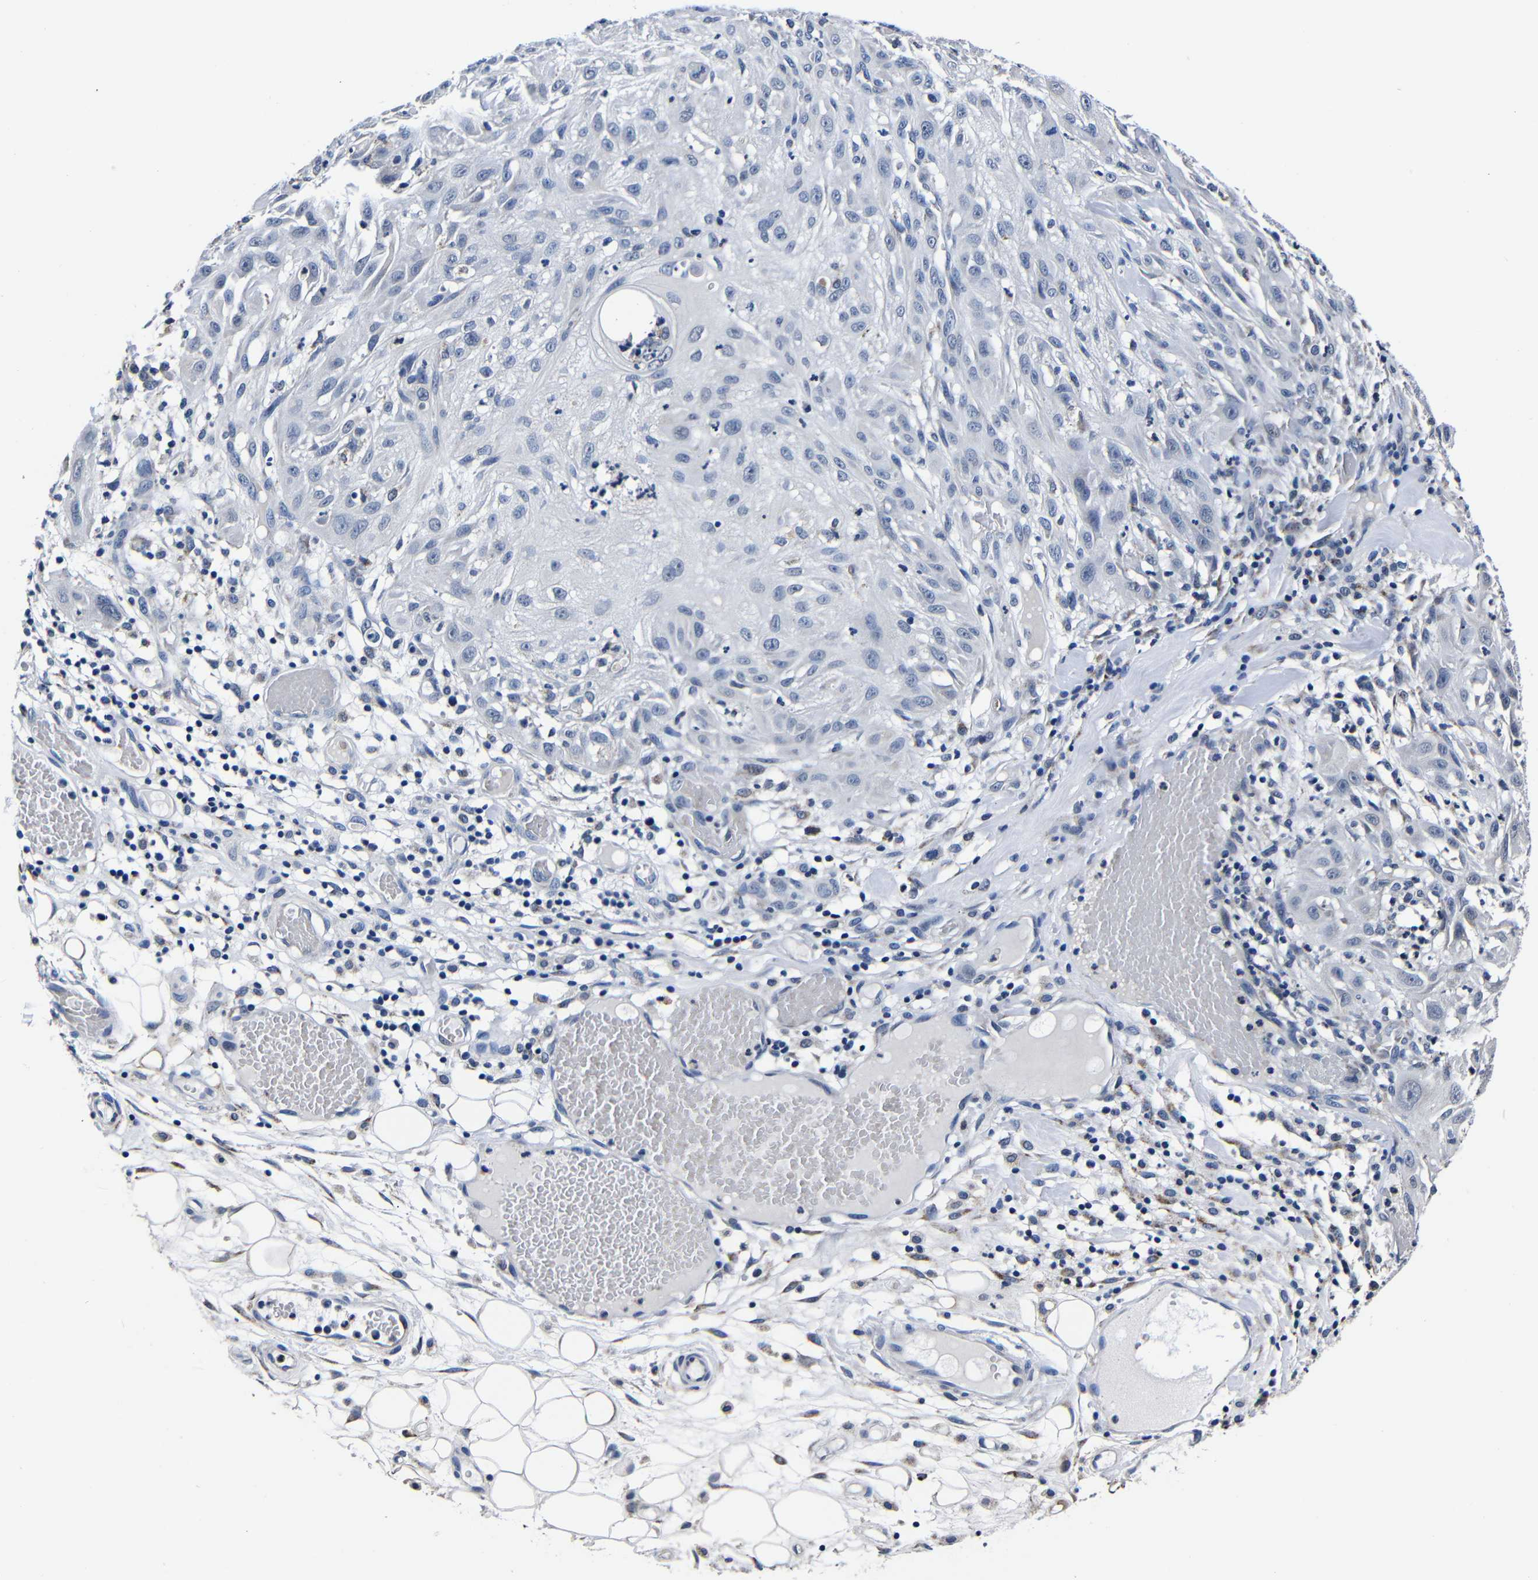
{"staining": {"intensity": "negative", "quantity": "none", "location": "none"}, "tissue": "skin cancer", "cell_type": "Tumor cells", "image_type": "cancer", "snomed": [{"axis": "morphology", "description": "Squamous cell carcinoma, NOS"}, {"axis": "topography", "description": "Skin"}], "caption": "High power microscopy micrograph of an IHC photomicrograph of squamous cell carcinoma (skin), revealing no significant positivity in tumor cells.", "gene": "DEPP1", "patient": {"sex": "male", "age": 75}}